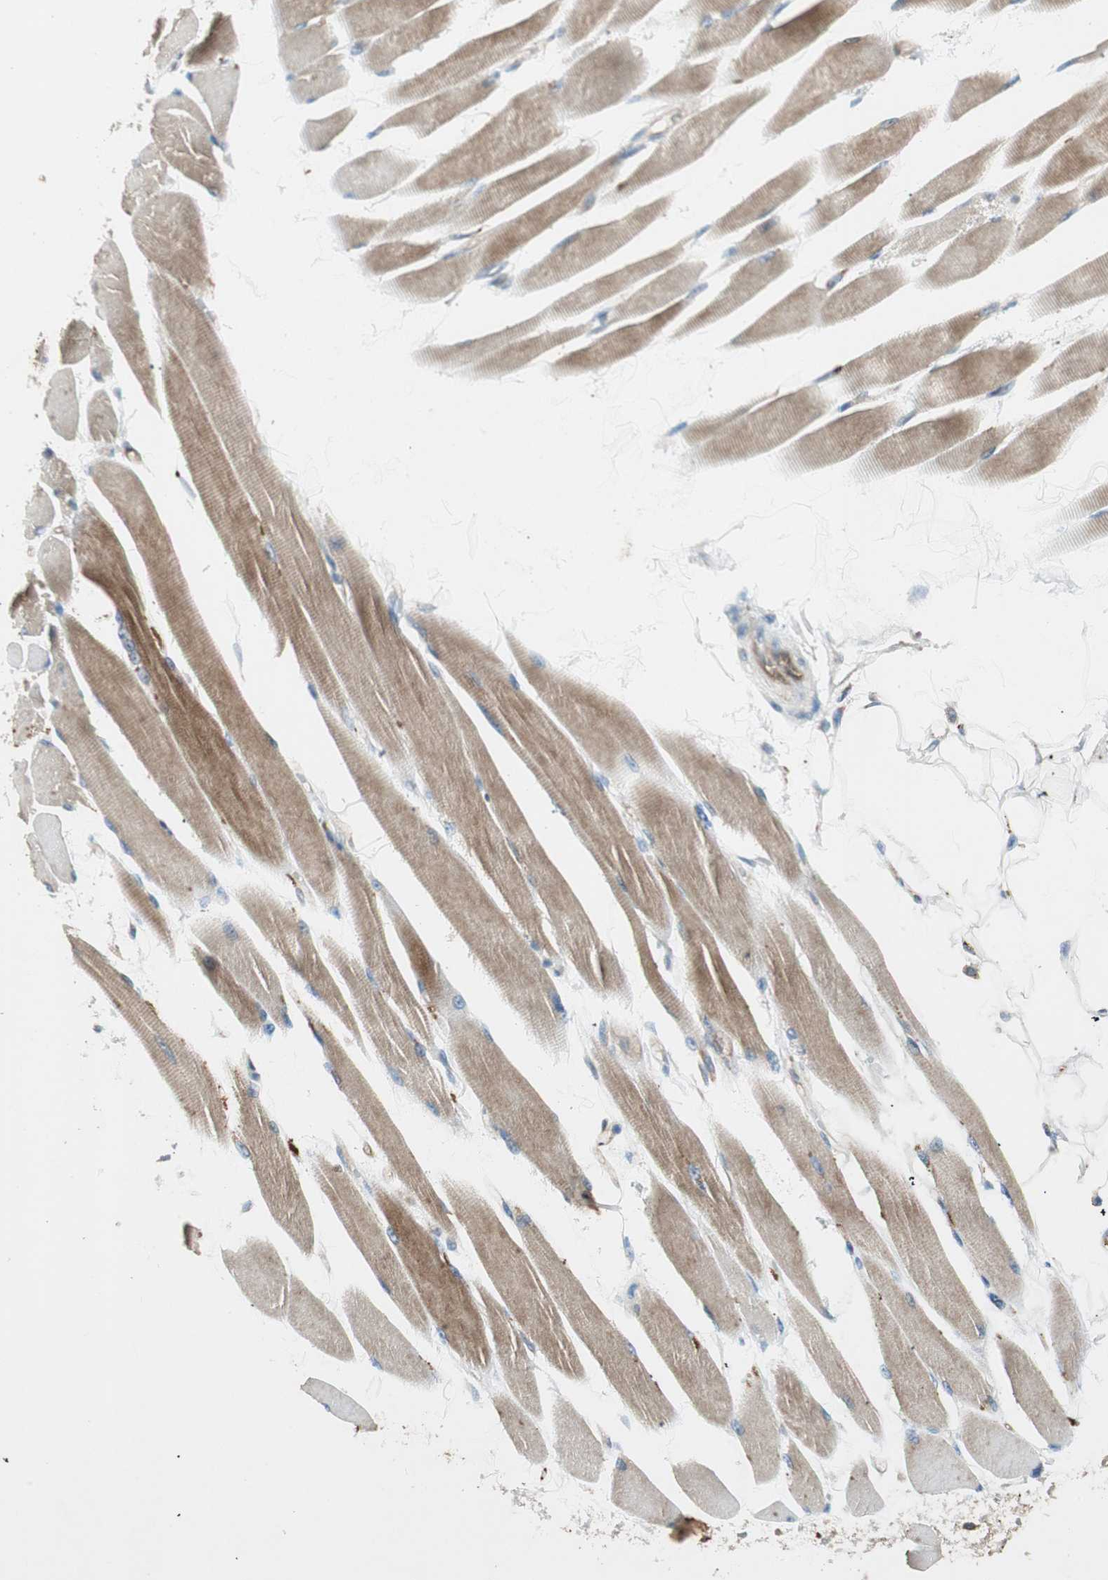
{"staining": {"intensity": "moderate", "quantity": ">75%", "location": "cytoplasmic/membranous"}, "tissue": "skeletal muscle", "cell_type": "Myocytes", "image_type": "normal", "snomed": [{"axis": "morphology", "description": "Normal tissue, NOS"}, {"axis": "topography", "description": "Skeletal muscle"}, {"axis": "topography", "description": "Peripheral nerve tissue"}], "caption": "Immunohistochemical staining of benign human skeletal muscle reveals medium levels of moderate cytoplasmic/membranous positivity in approximately >75% of myocytes.", "gene": "CHADL", "patient": {"sex": "female", "age": 84}}